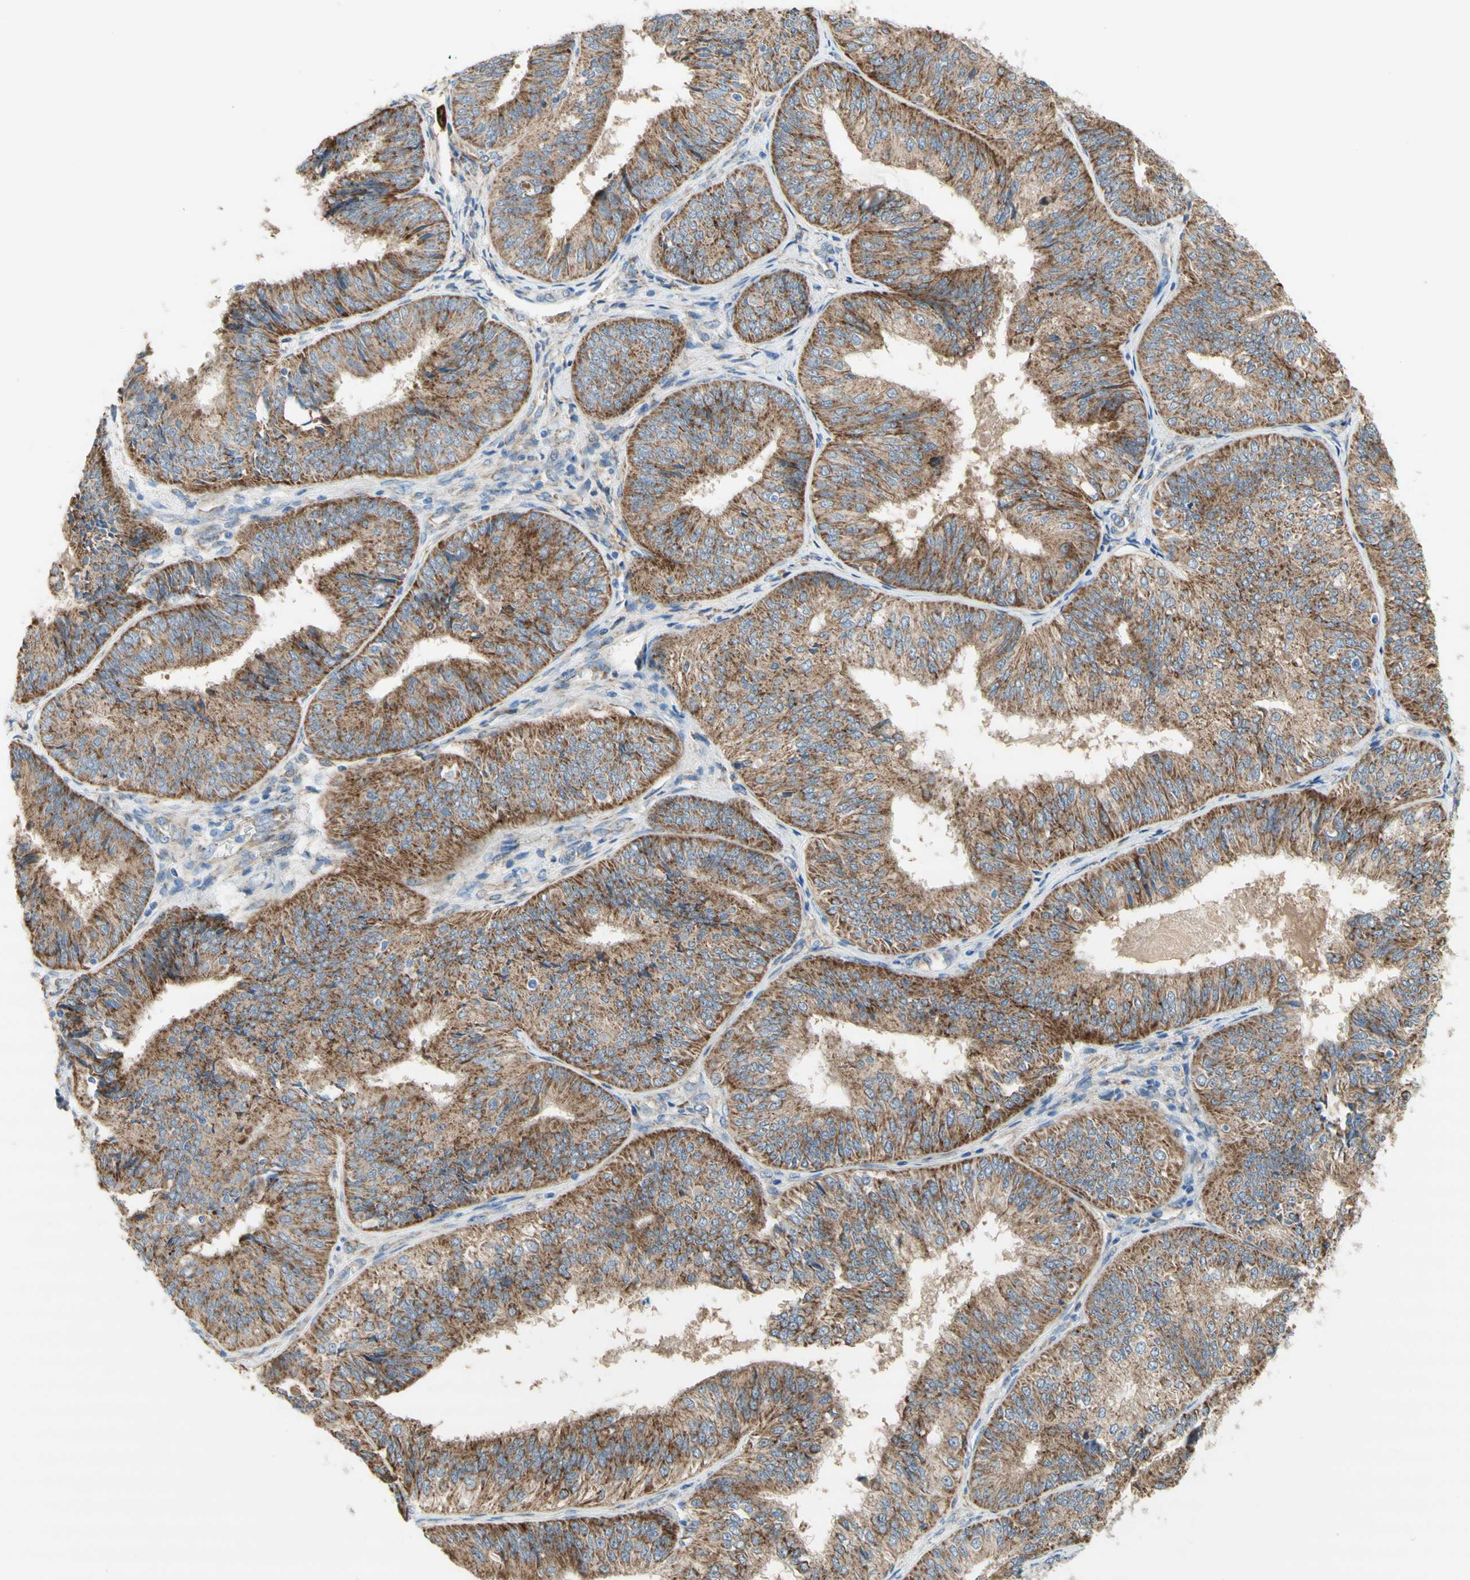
{"staining": {"intensity": "moderate", "quantity": ">75%", "location": "cytoplasmic/membranous"}, "tissue": "endometrial cancer", "cell_type": "Tumor cells", "image_type": "cancer", "snomed": [{"axis": "morphology", "description": "Adenocarcinoma, NOS"}, {"axis": "topography", "description": "Endometrium"}], "caption": "About >75% of tumor cells in human endometrial adenocarcinoma display moderate cytoplasmic/membranous protein expression as visualized by brown immunohistochemical staining.", "gene": "URB2", "patient": {"sex": "female", "age": 58}}